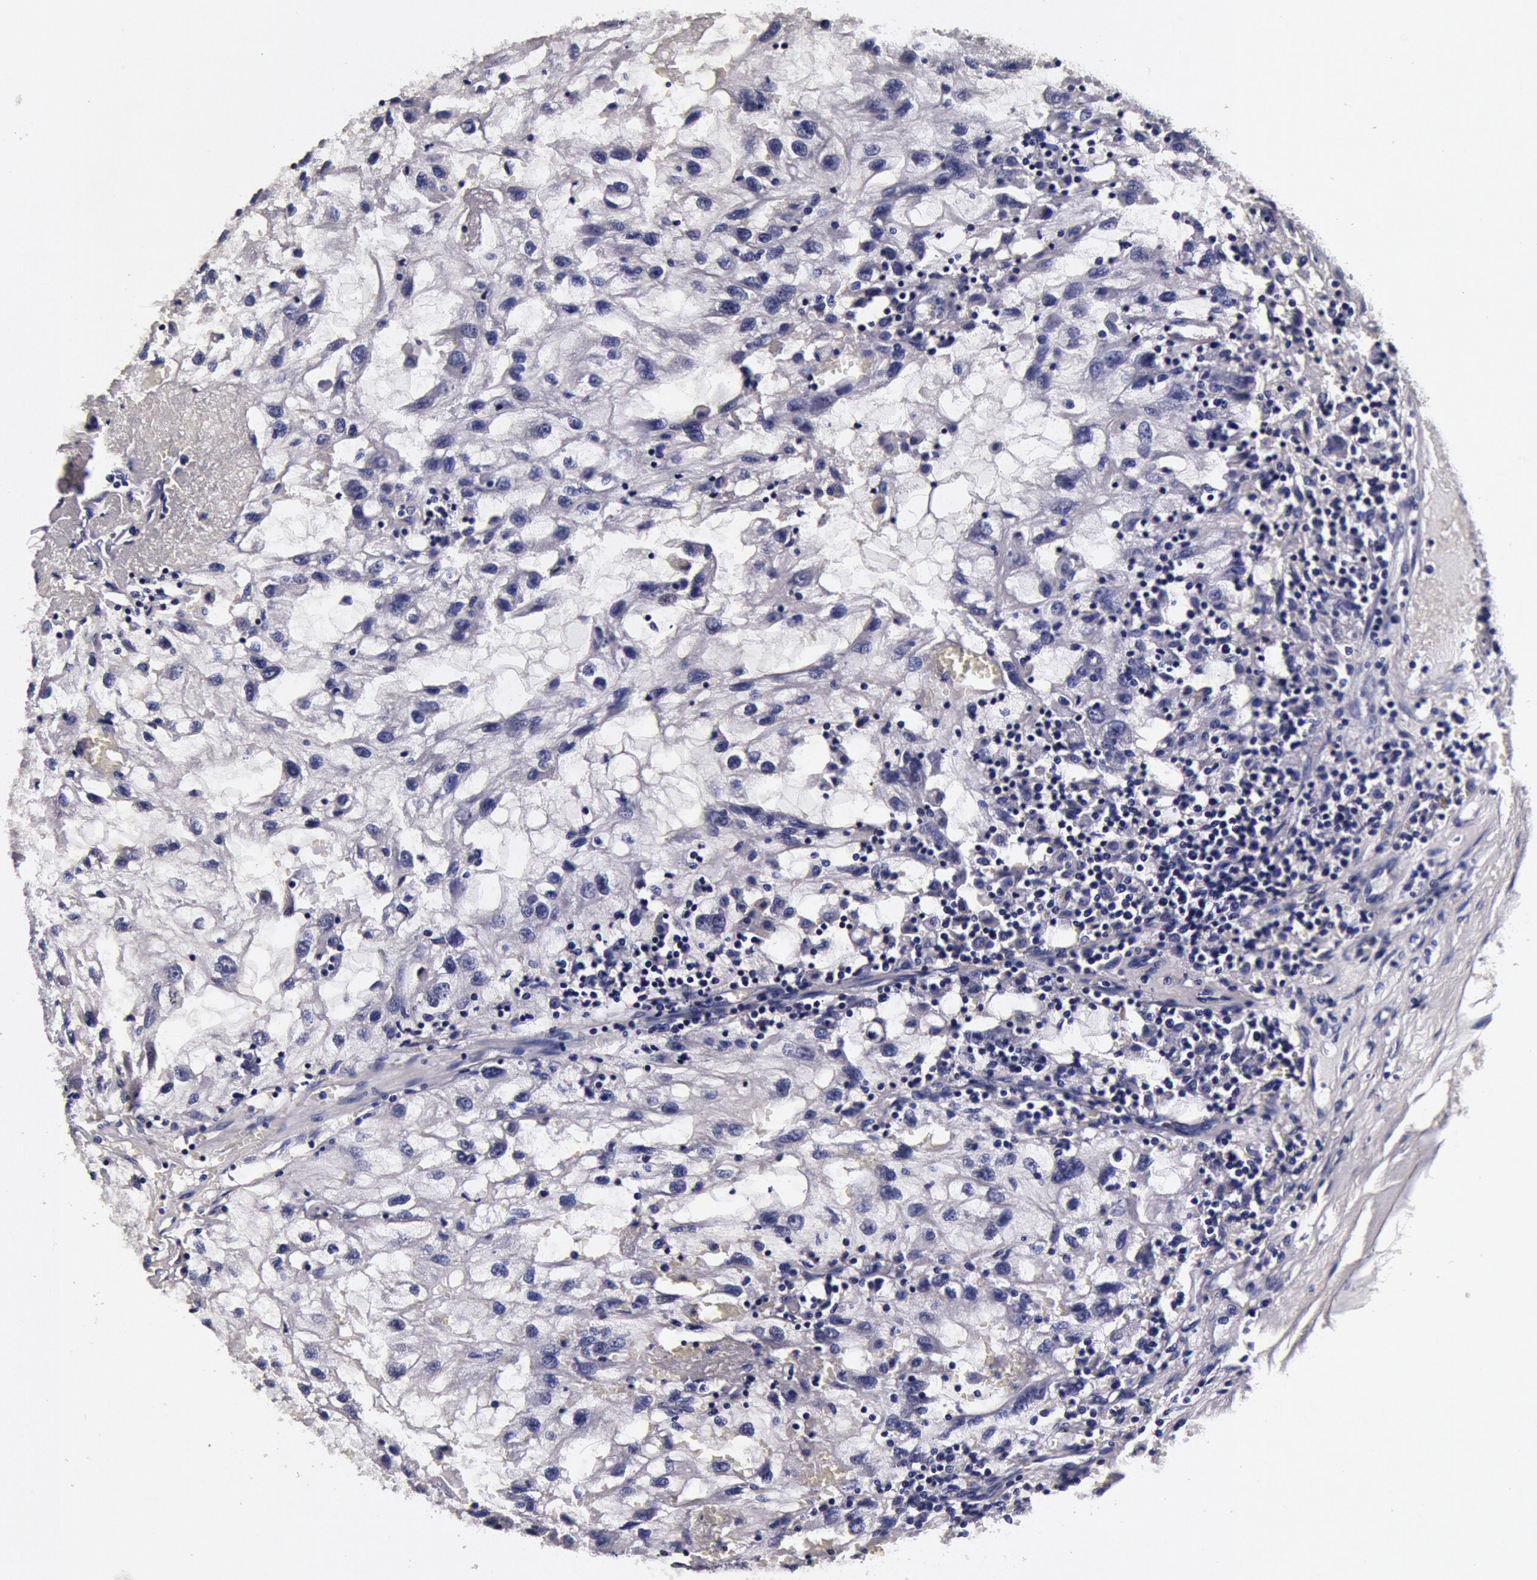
{"staining": {"intensity": "negative", "quantity": "none", "location": "none"}, "tissue": "renal cancer", "cell_type": "Tumor cells", "image_type": "cancer", "snomed": [{"axis": "morphology", "description": "Normal tissue, NOS"}, {"axis": "morphology", "description": "Adenocarcinoma, NOS"}, {"axis": "topography", "description": "Kidney"}], "caption": "IHC image of neoplastic tissue: human renal adenocarcinoma stained with DAB displays no significant protein positivity in tumor cells.", "gene": "CCDC22", "patient": {"sex": "male", "age": 71}}